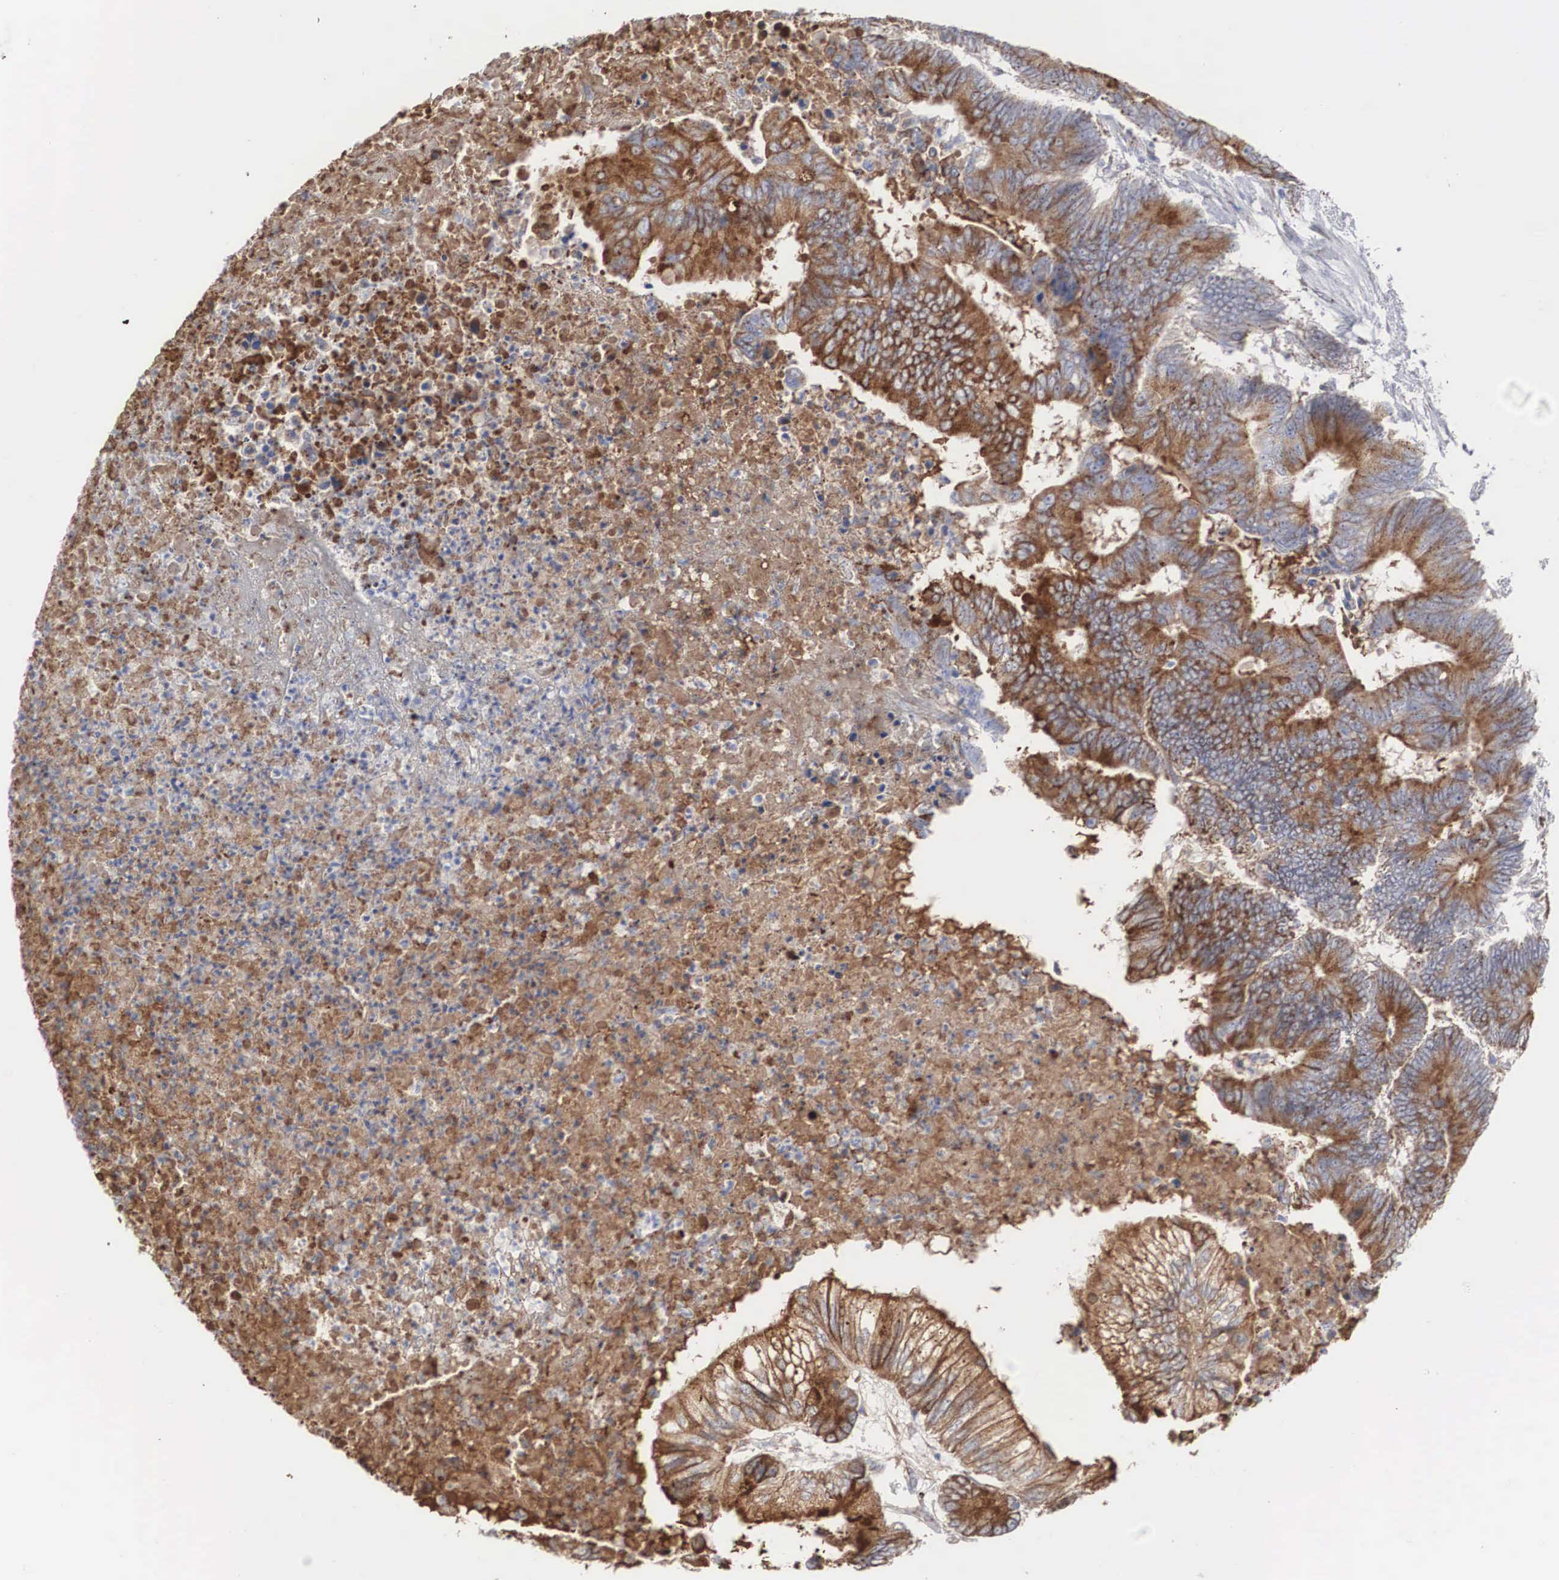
{"staining": {"intensity": "moderate", "quantity": ">75%", "location": "cytoplasmic/membranous"}, "tissue": "colorectal cancer", "cell_type": "Tumor cells", "image_type": "cancer", "snomed": [{"axis": "morphology", "description": "Adenocarcinoma, NOS"}, {"axis": "topography", "description": "Colon"}], "caption": "An image showing moderate cytoplasmic/membranous staining in approximately >75% of tumor cells in colorectal cancer, as visualized by brown immunohistochemical staining.", "gene": "LGALS3BP", "patient": {"sex": "male", "age": 65}}